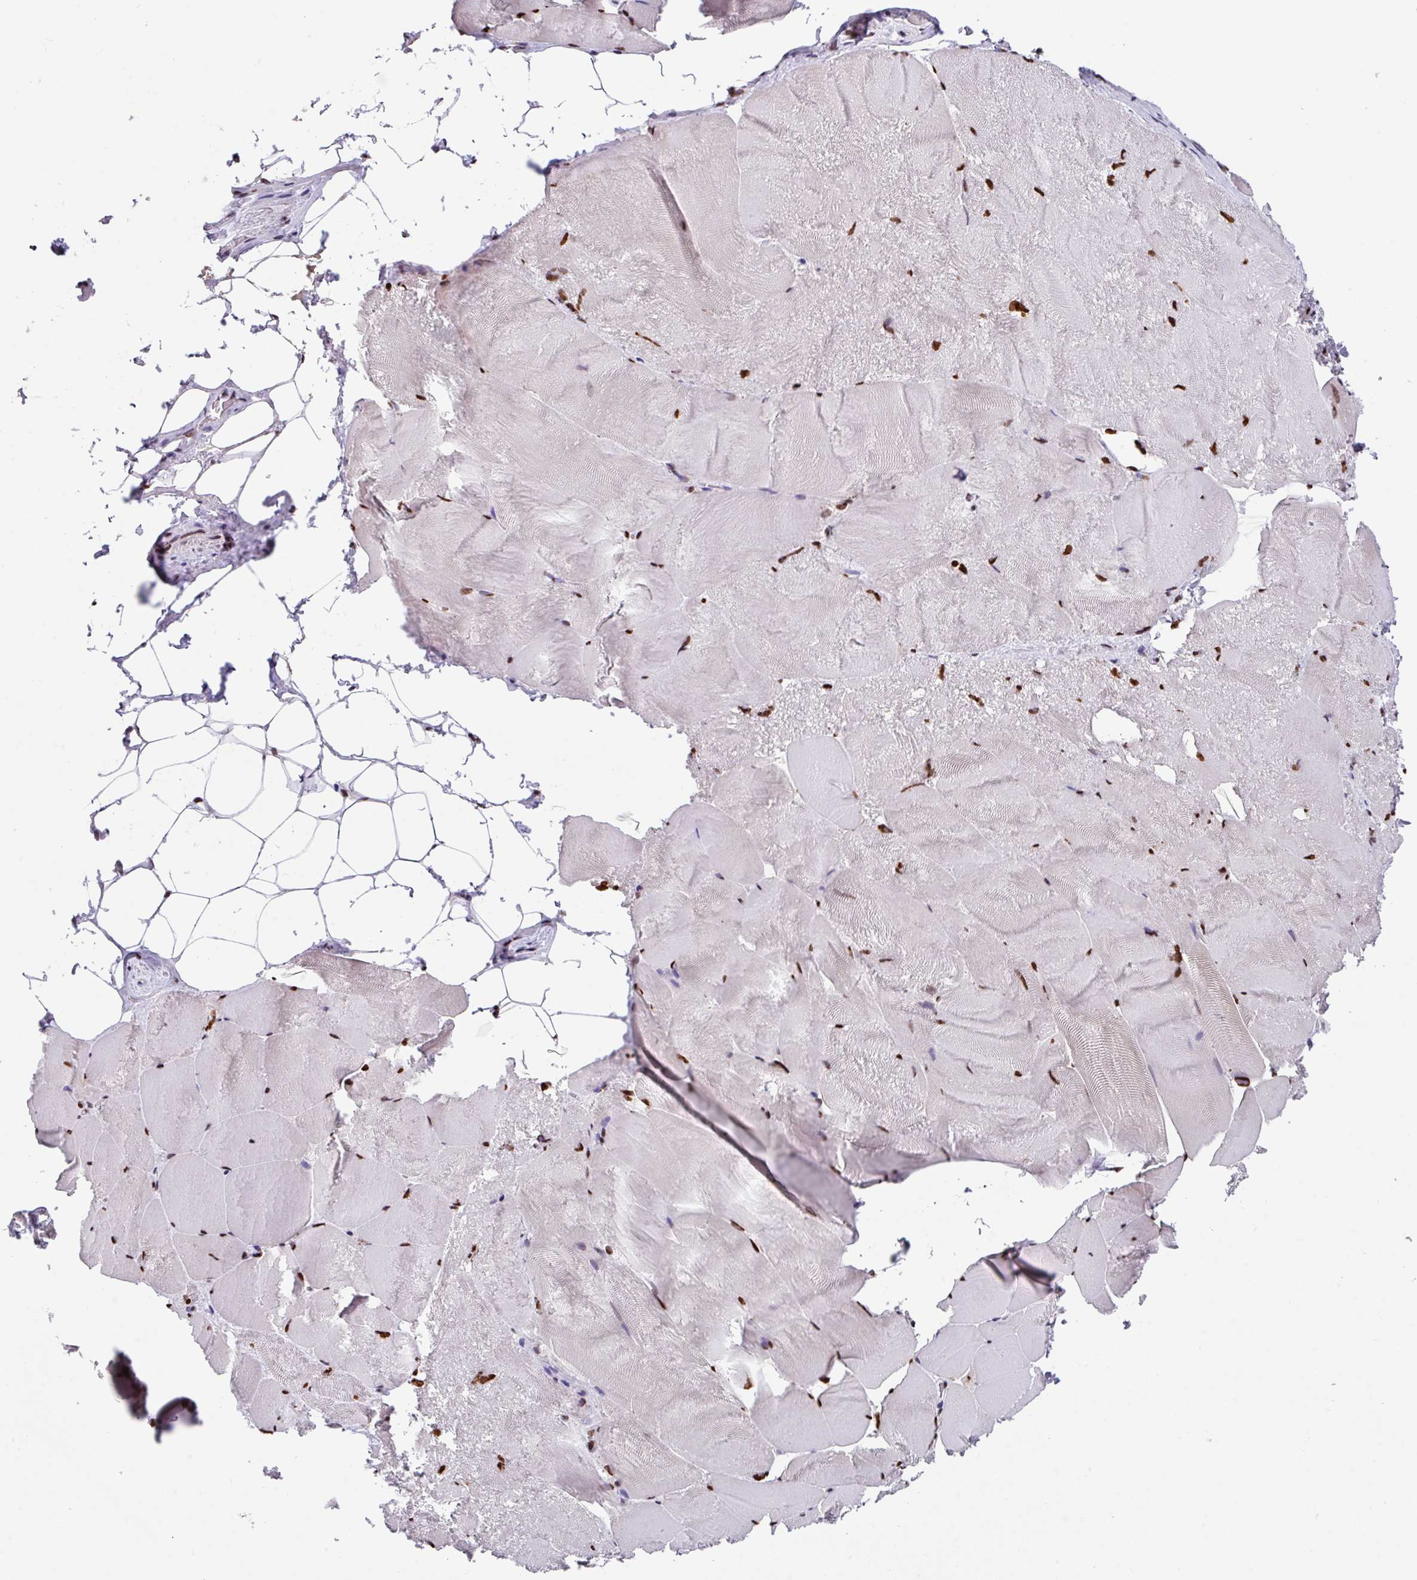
{"staining": {"intensity": "moderate", "quantity": ">75%", "location": "nuclear"}, "tissue": "skeletal muscle", "cell_type": "Myocytes", "image_type": "normal", "snomed": [{"axis": "morphology", "description": "Normal tissue, NOS"}, {"axis": "topography", "description": "Skeletal muscle"}], "caption": "IHC staining of normal skeletal muscle, which exhibits medium levels of moderate nuclear expression in approximately >75% of myocytes indicating moderate nuclear protein expression. The staining was performed using DAB (brown) for protein detection and nuclei were counterstained in hematoxylin (blue).", "gene": "TCF3", "patient": {"sex": "female", "age": 64}}